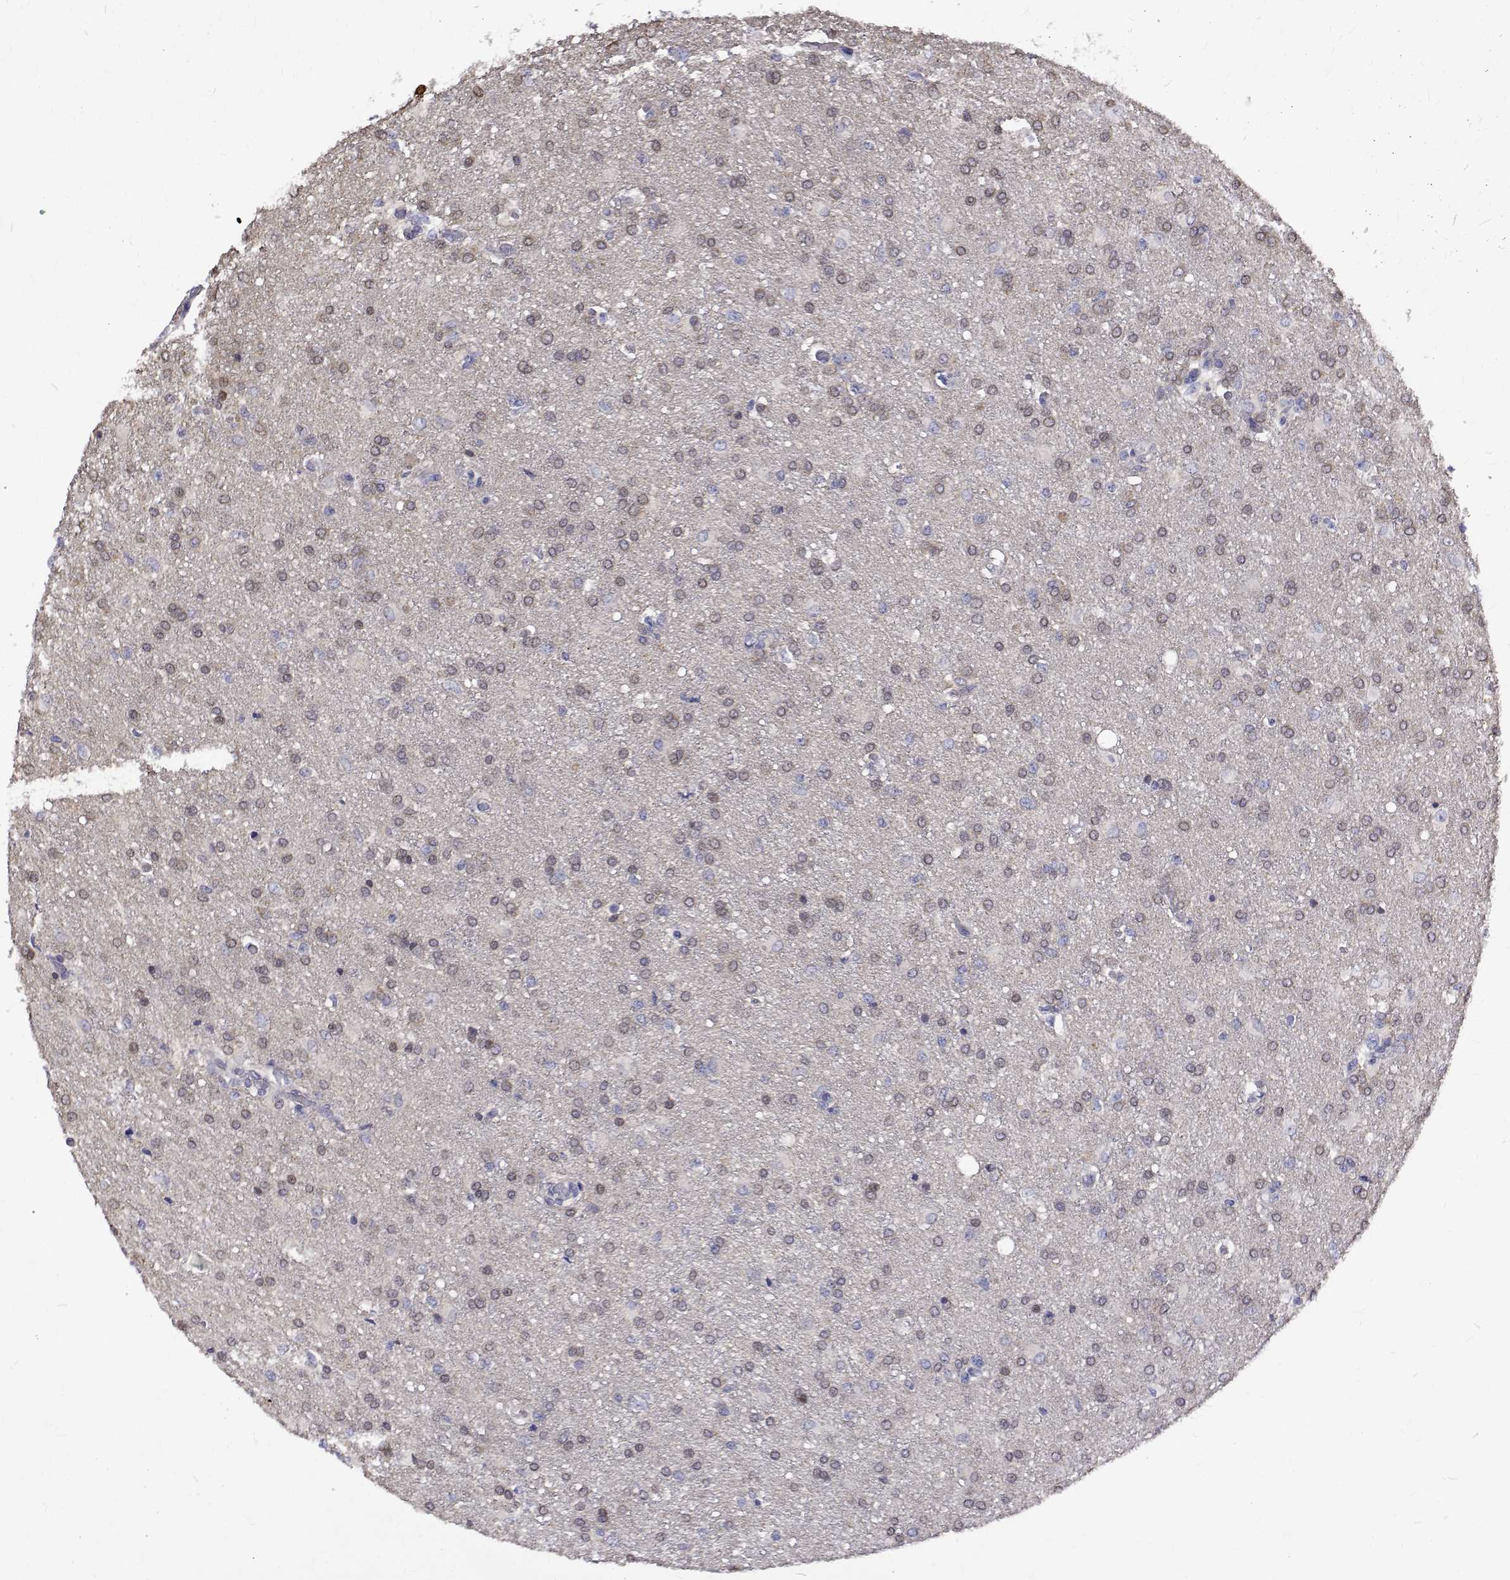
{"staining": {"intensity": "weak", "quantity": "<25%", "location": "cytoplasmic/membranous,nuclear"}, "tissue": "glioma", "cell_type": "Tumor cells", "image_type": "cancer", "snomed": [{"axis": "morphology", "description": "Glioma, malignant, High grade"}, {"axis": "topography", "description": "Brain"}], "caption": "IHC of human glioma exhibits no expression in tumor cells. (DAB (3,3'-diaminobenzidine) immunohistochemistry visualized using brightfield microscopy, high magnification).", "gene": "PADI1", "patient": {"sex": "male", "age": 68}}